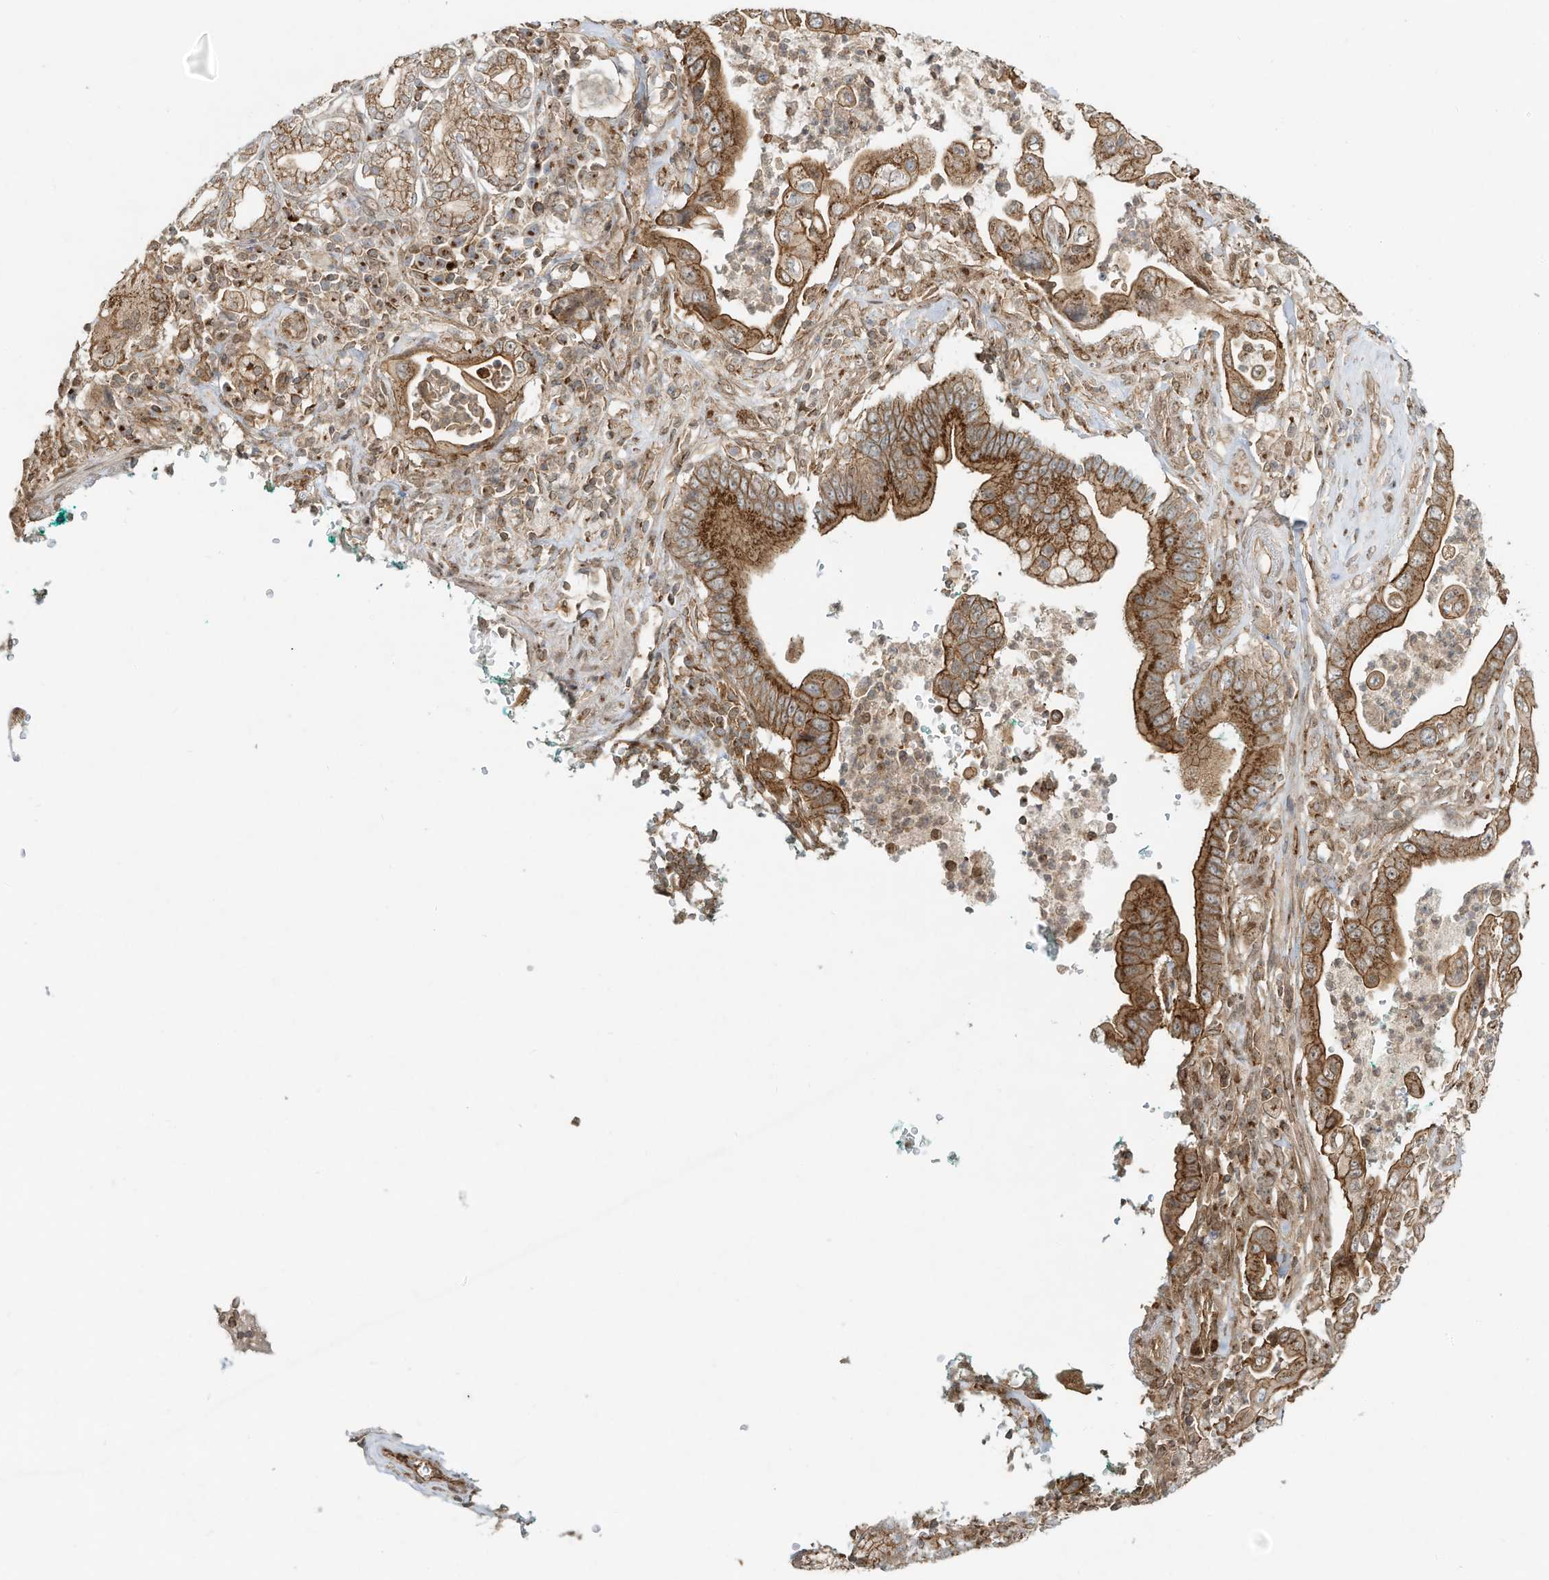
{"staining": {"intensity": "strong", "quantity": ">75%", "location": "cytoplasmic/membranous"}, "tissue": "pancreatic cancer", "cell_type": "Tumor cells", "image_type": "cancer", "snomed": [{"axis": "morphology", "description": "Adenocarcinoma, NOS"}, {"axis": "topography", "description": "Pancreas"}], "caption": "High-power microscopy captured an immunohistochemistry histopathology image of adenocarcinoma (pancreatic), revealing strong cytoplasmic/membranous staining in about >75% of tumor cells.", "gene": "CUX1", "patient": {"sex": "male", "age": 78}}